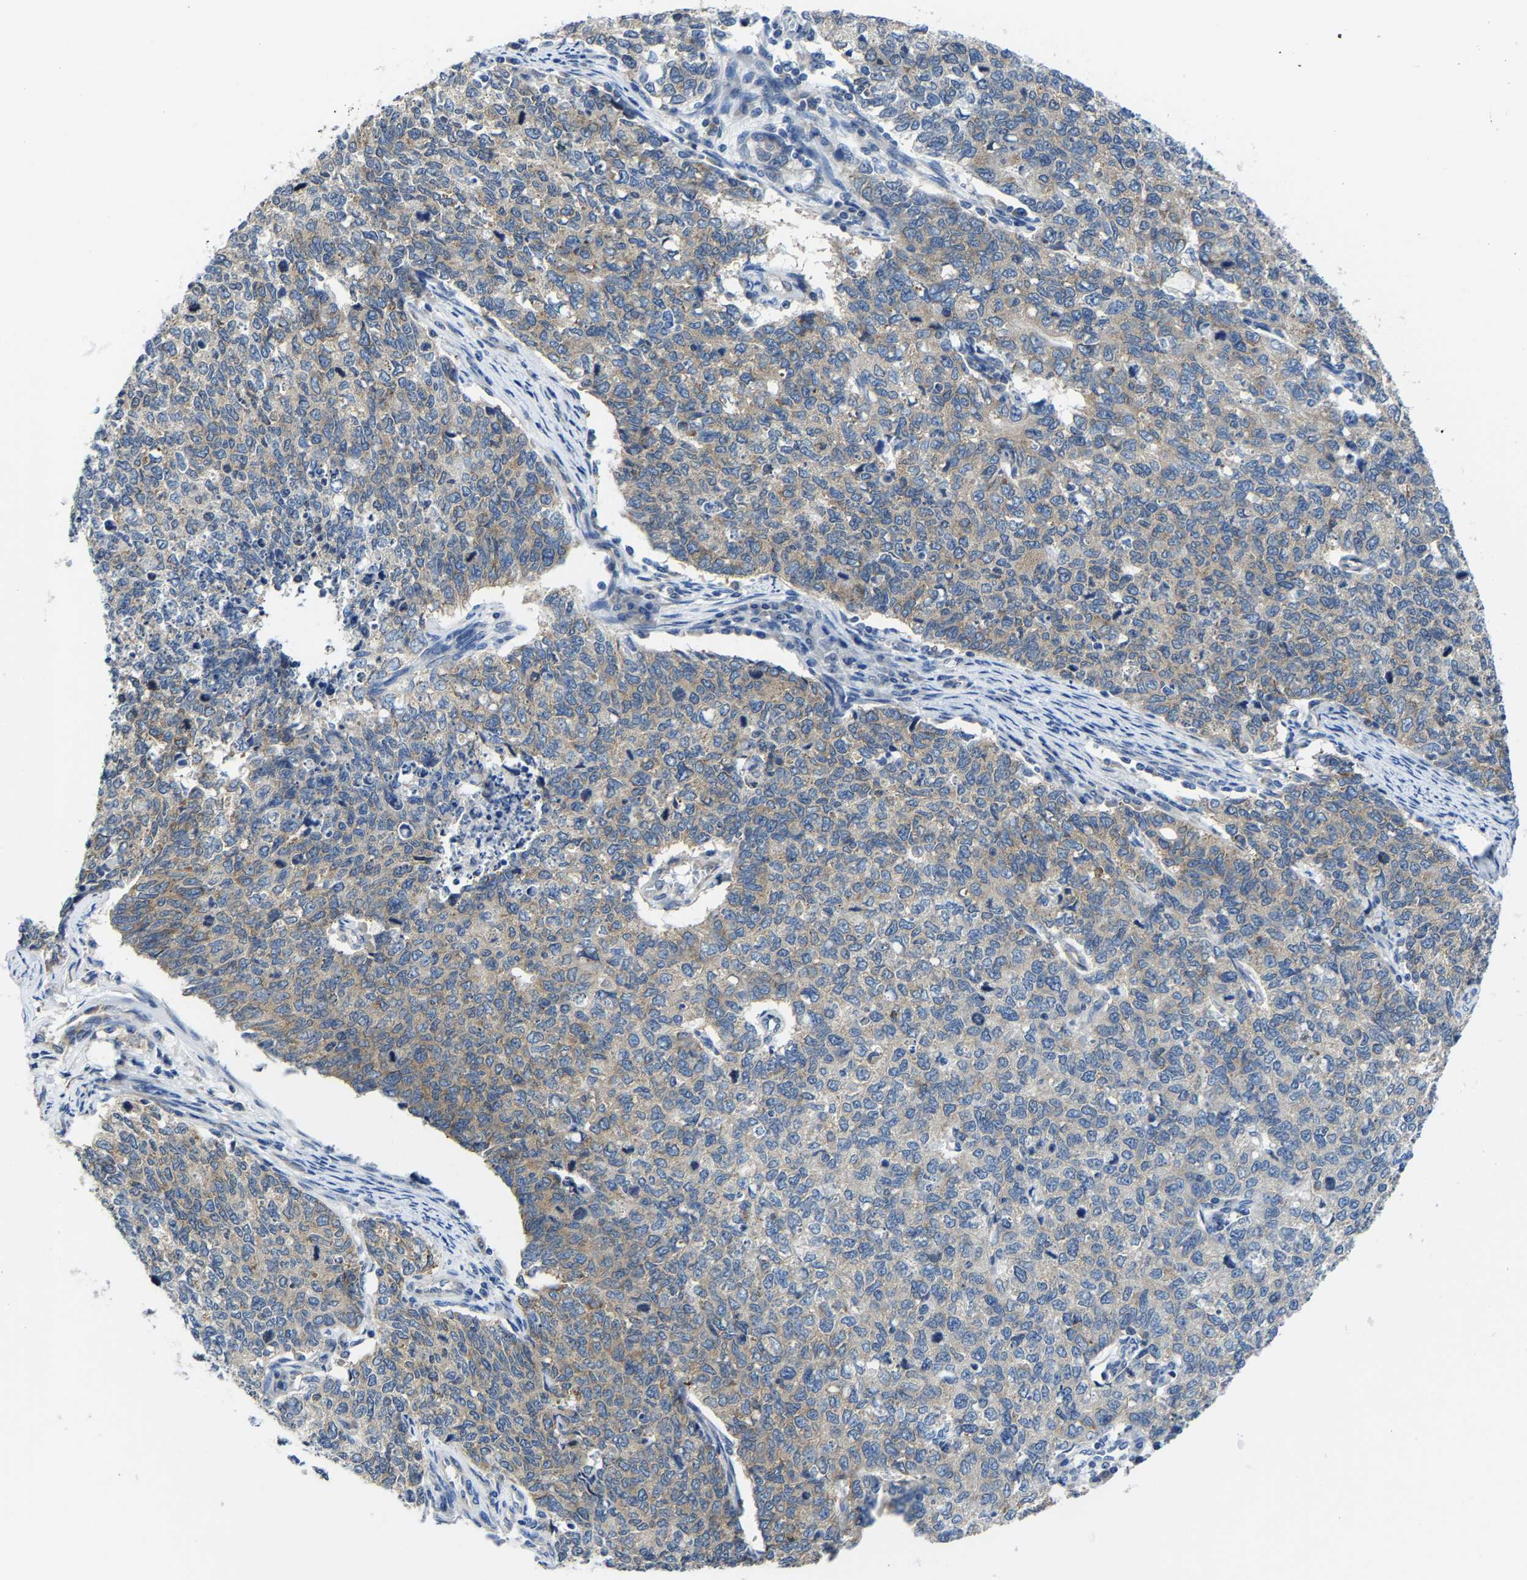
{"staining": {"intensity": "weak", "quantity": "25%-75%", "location": "cytoplasmic/membranous"}, "tissue": "cervical cancer", "cell_type": "Tumor cells", "image_type": "cancer", "snomed": [{"axis": "morphology", "description": "Squamous cell carcinoma, NOS"}, {"axis": "topography", "description": "Cervix"}], "caption": "Immunohistochemical staining of human squamous cell carcinoma (cervical) reveals low levels of weak cytoplasmic/membranous protein staining in about 25%-75% of tumor cells. (brown staining indicates protein expression, while blue staining denotes nuclei).", "gene": "G3BP2", "patient": {"sex": "female", "age": 63}}